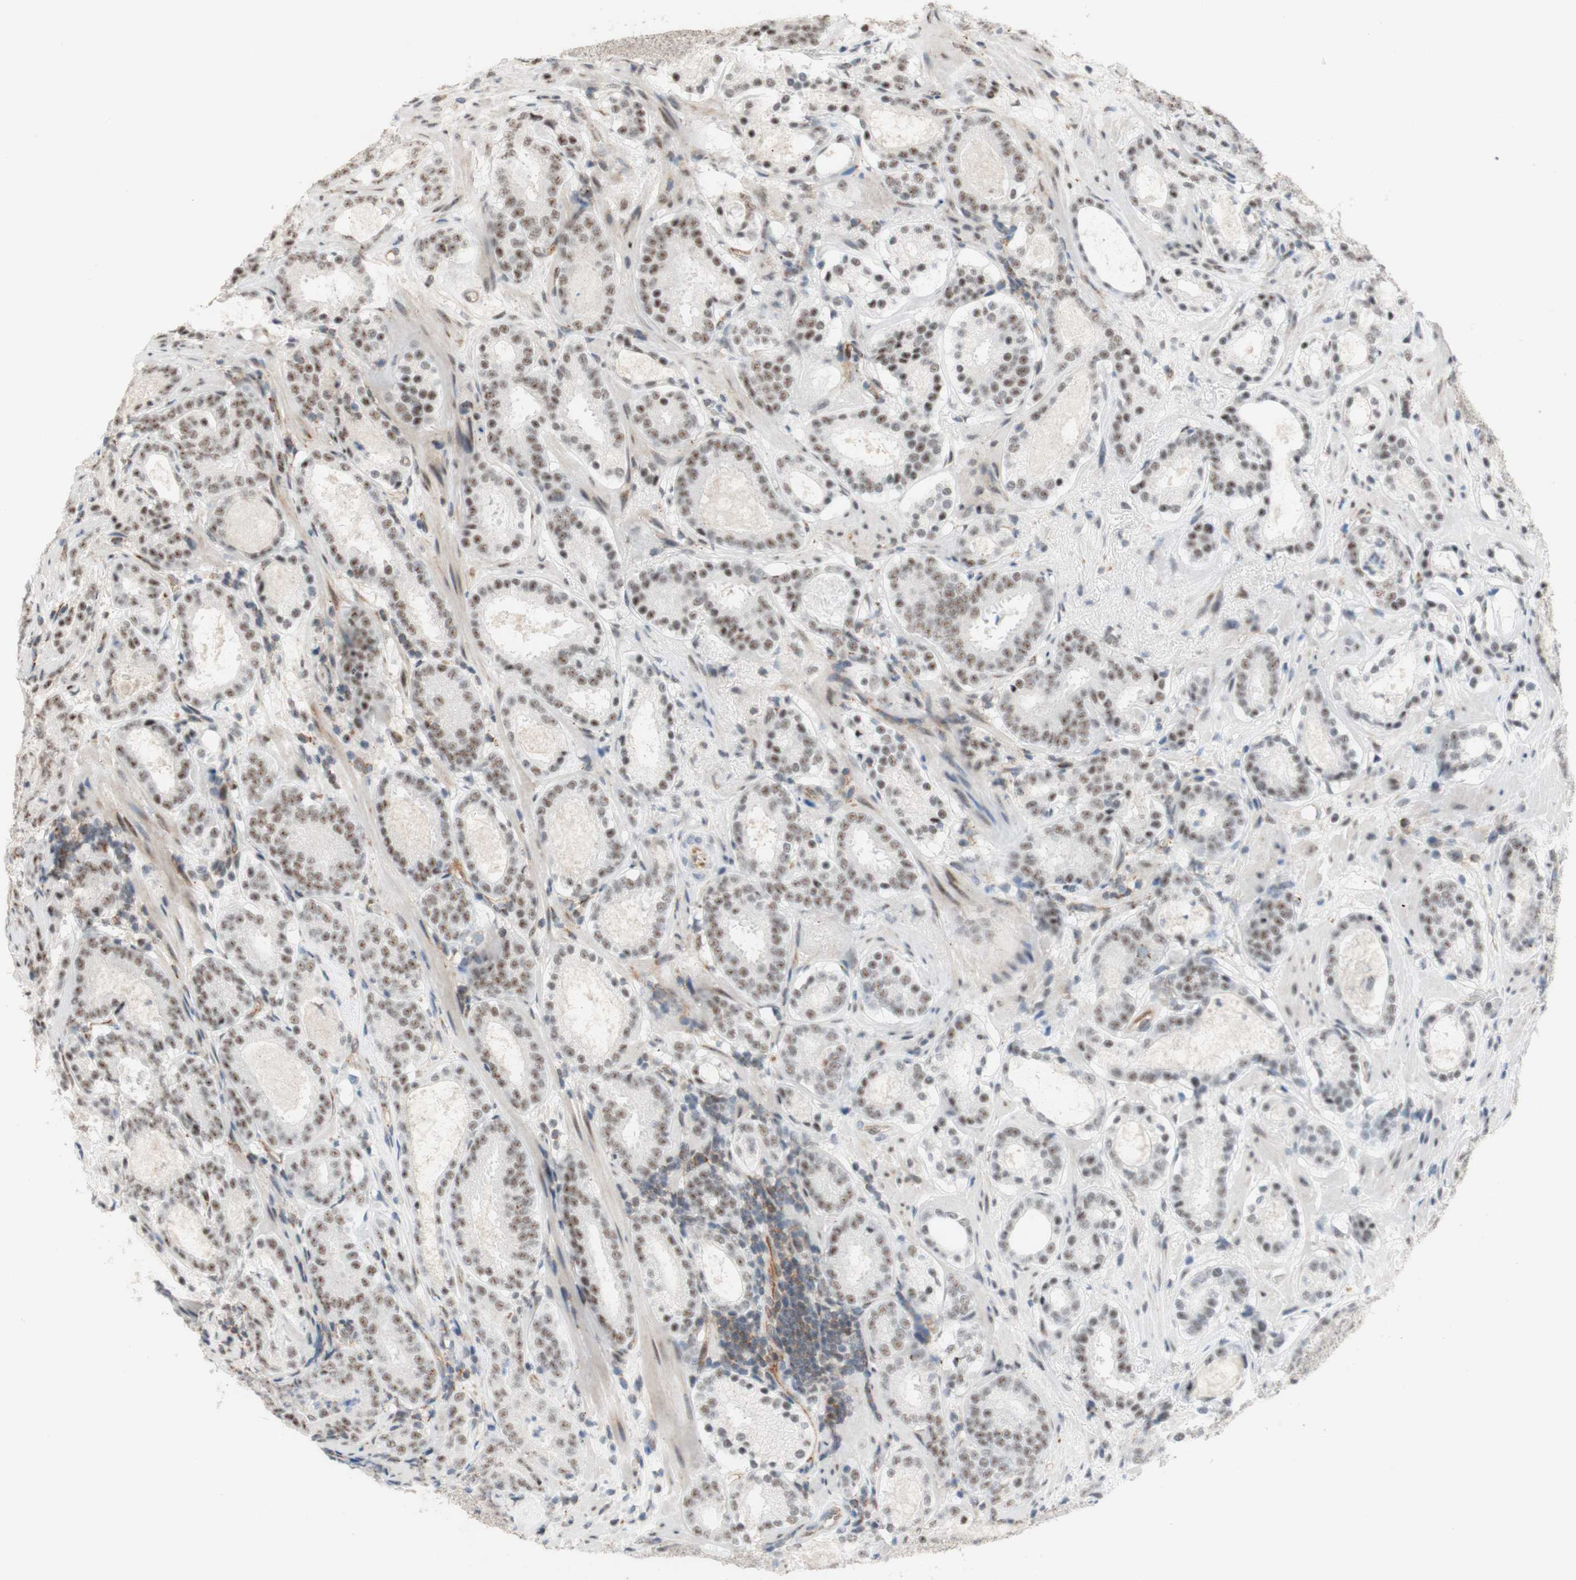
{"staining": {"intensity": "weak", "quantity": ">75%", "location": "nuclear"}, "tissue": "prostate cancer", "cell_type": "Tumor cells", "image_type": "cancer", "snomed": [{"axis": "morphology", "description": "Adenocarcinoma, Low grade"}, {"axis": "topography", "description": "Prostate"}], "caption": "Prostate cancer stained with immunohistochemistry displays weak nuclear expression in approximately >75% of tumor cells.", "gene": "SAP18", "patient": {"sex": "male", "age": 69}}